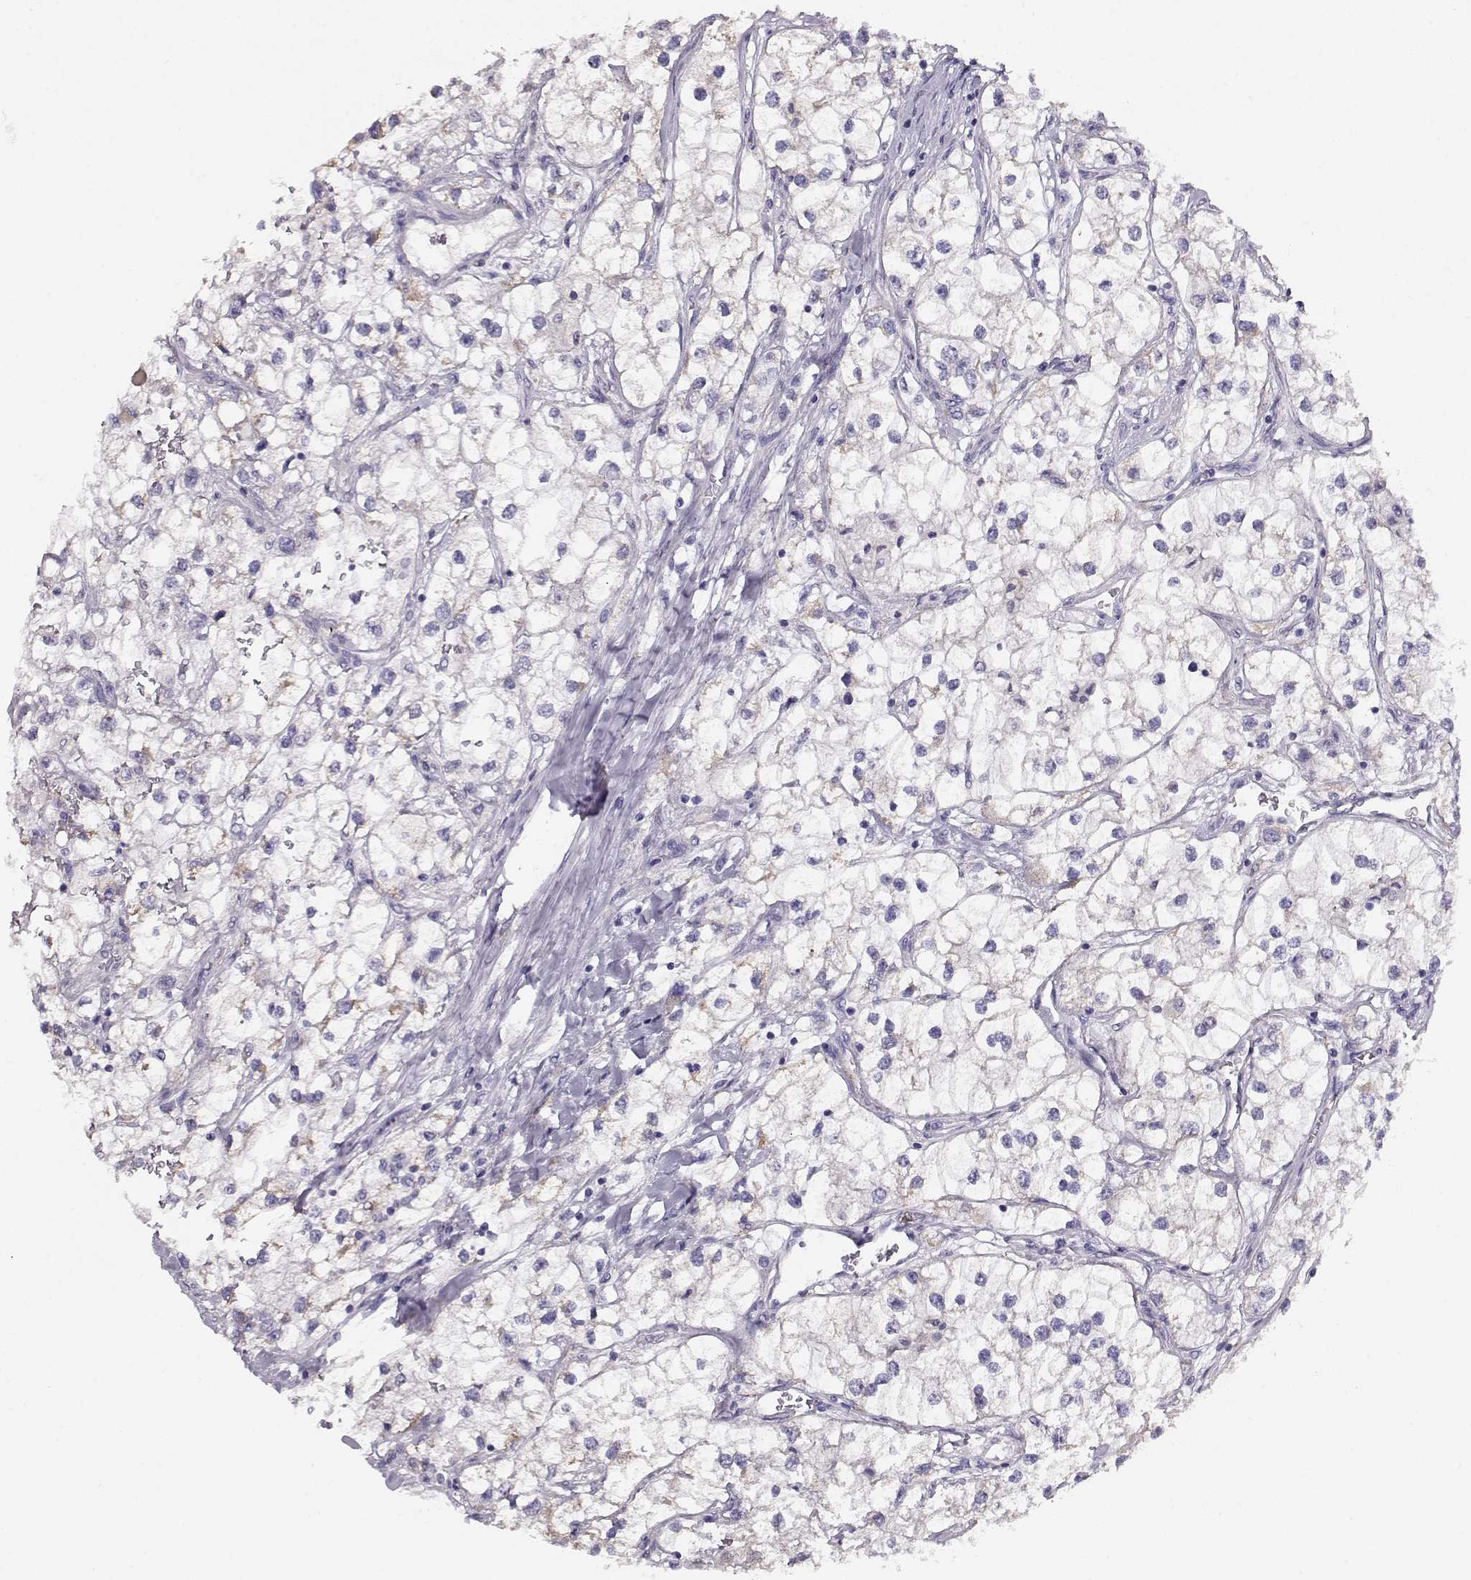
{"staining": {"intensity": "negative", "quantity": "none", "location": "none"}, "tissue": "renal cancer", "cell_type": "Tumor cells", "image_type": "cancer", "snomed": [{"axis": "morphology", "description": "Adenocarcinoma, NOS"}, {"axis": "topography", "description": "Kidney"}], "caption": "Renal adenocarcinoma was stained to show a protein in brown. There is no significant positivity in tumor cells.", "gene": "RBM44", "patient": {"sex": "male", "age": 59}}